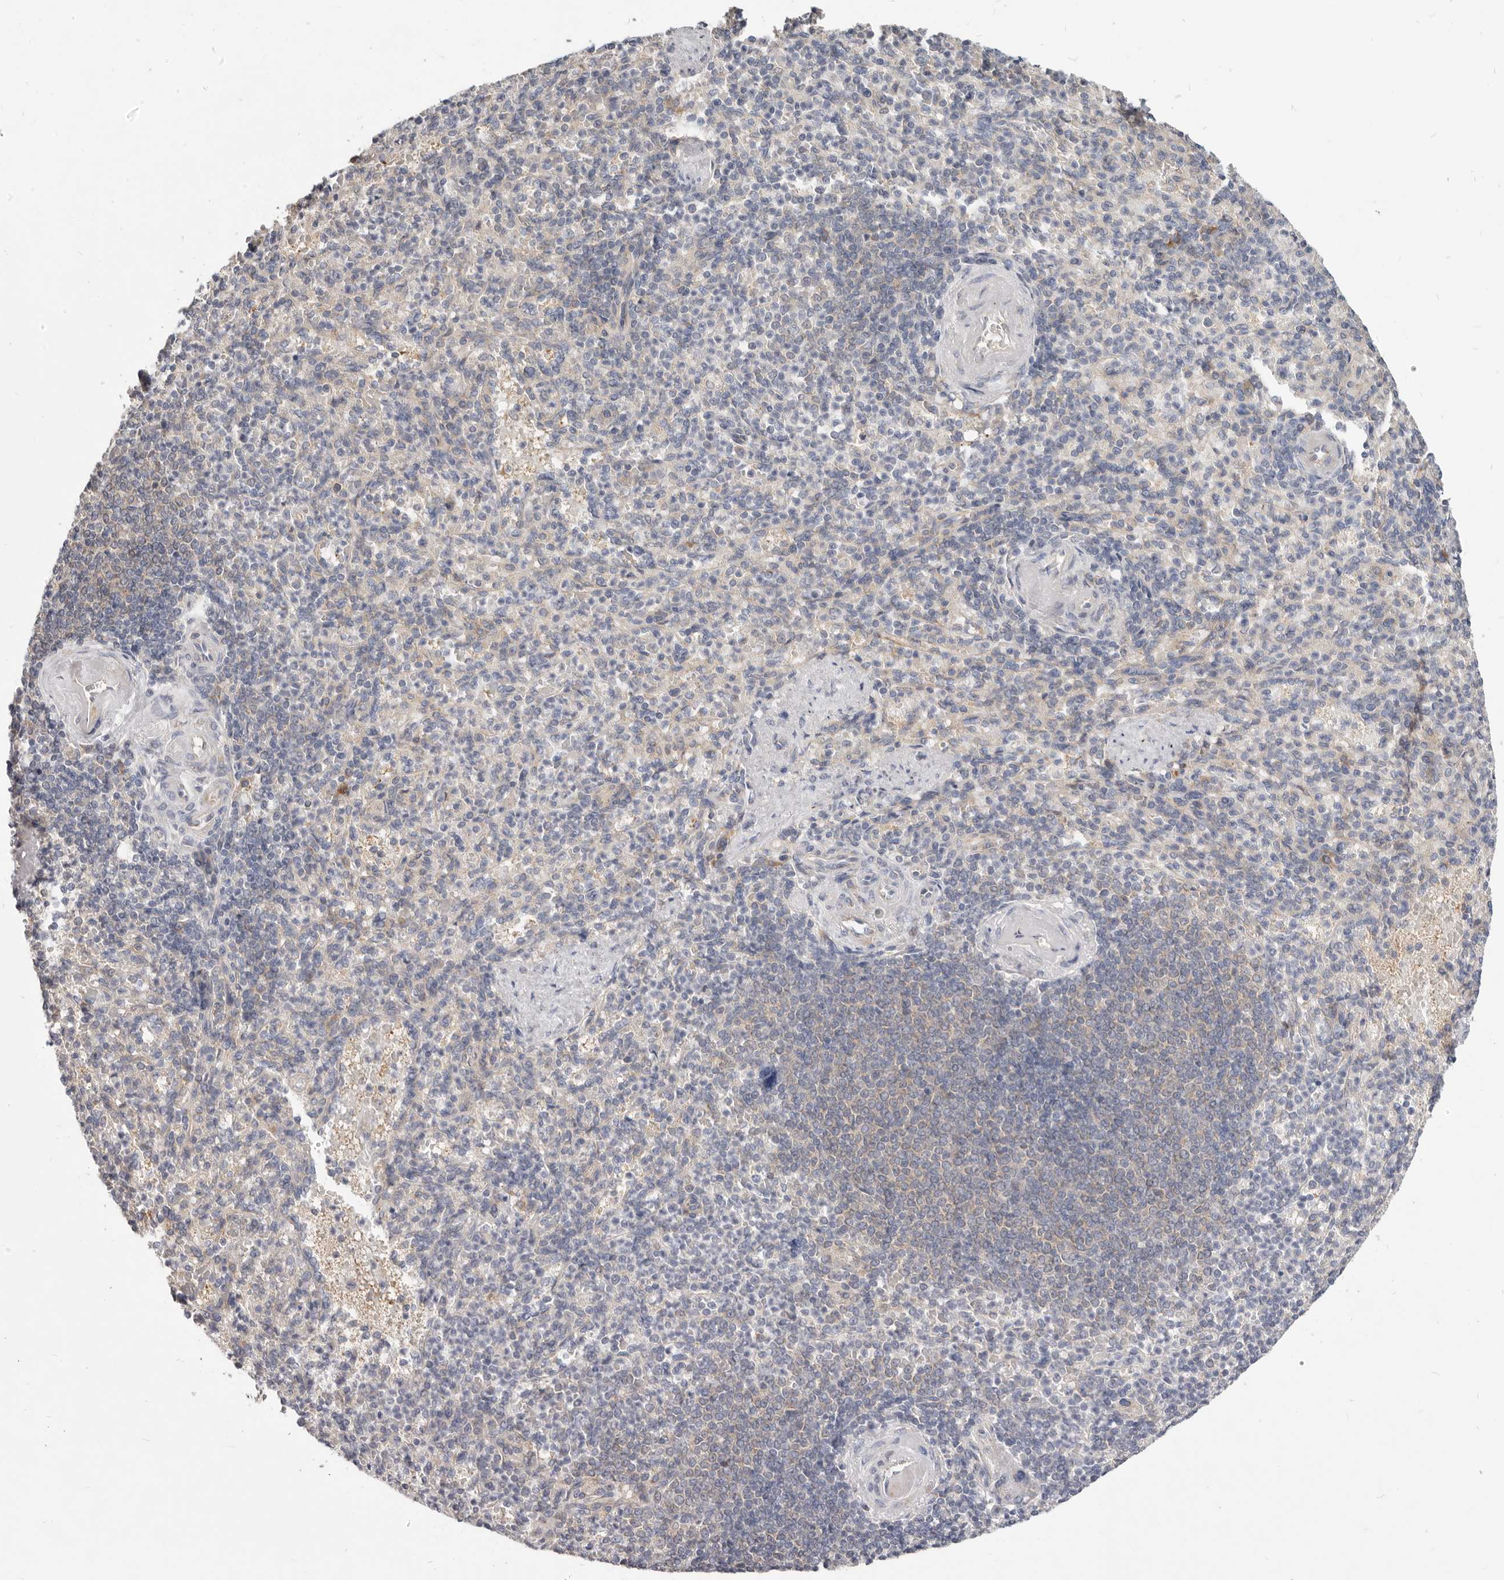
{"staining": {"intensity": "negative", "quantity": "none", "location": "none"}, "tissue": "spleen", "cell_type": "Cells in red pulp", "image_type": "normal", "snomed": [{"axis": "morphology", "description": "Normal tissue, NOS"}, {"axis": "topography", "description": "Spleen"}], "caption": "Image shows no protein staining in cells in red pulp of benign spleen. The staining is performed using DAB (3,3'-diaminobenzidine) brown chromogen with nuclei counter-stained in using hematoxylin.", "gene": "WDR77", "patient": {"sex": "female", "age": 74}}